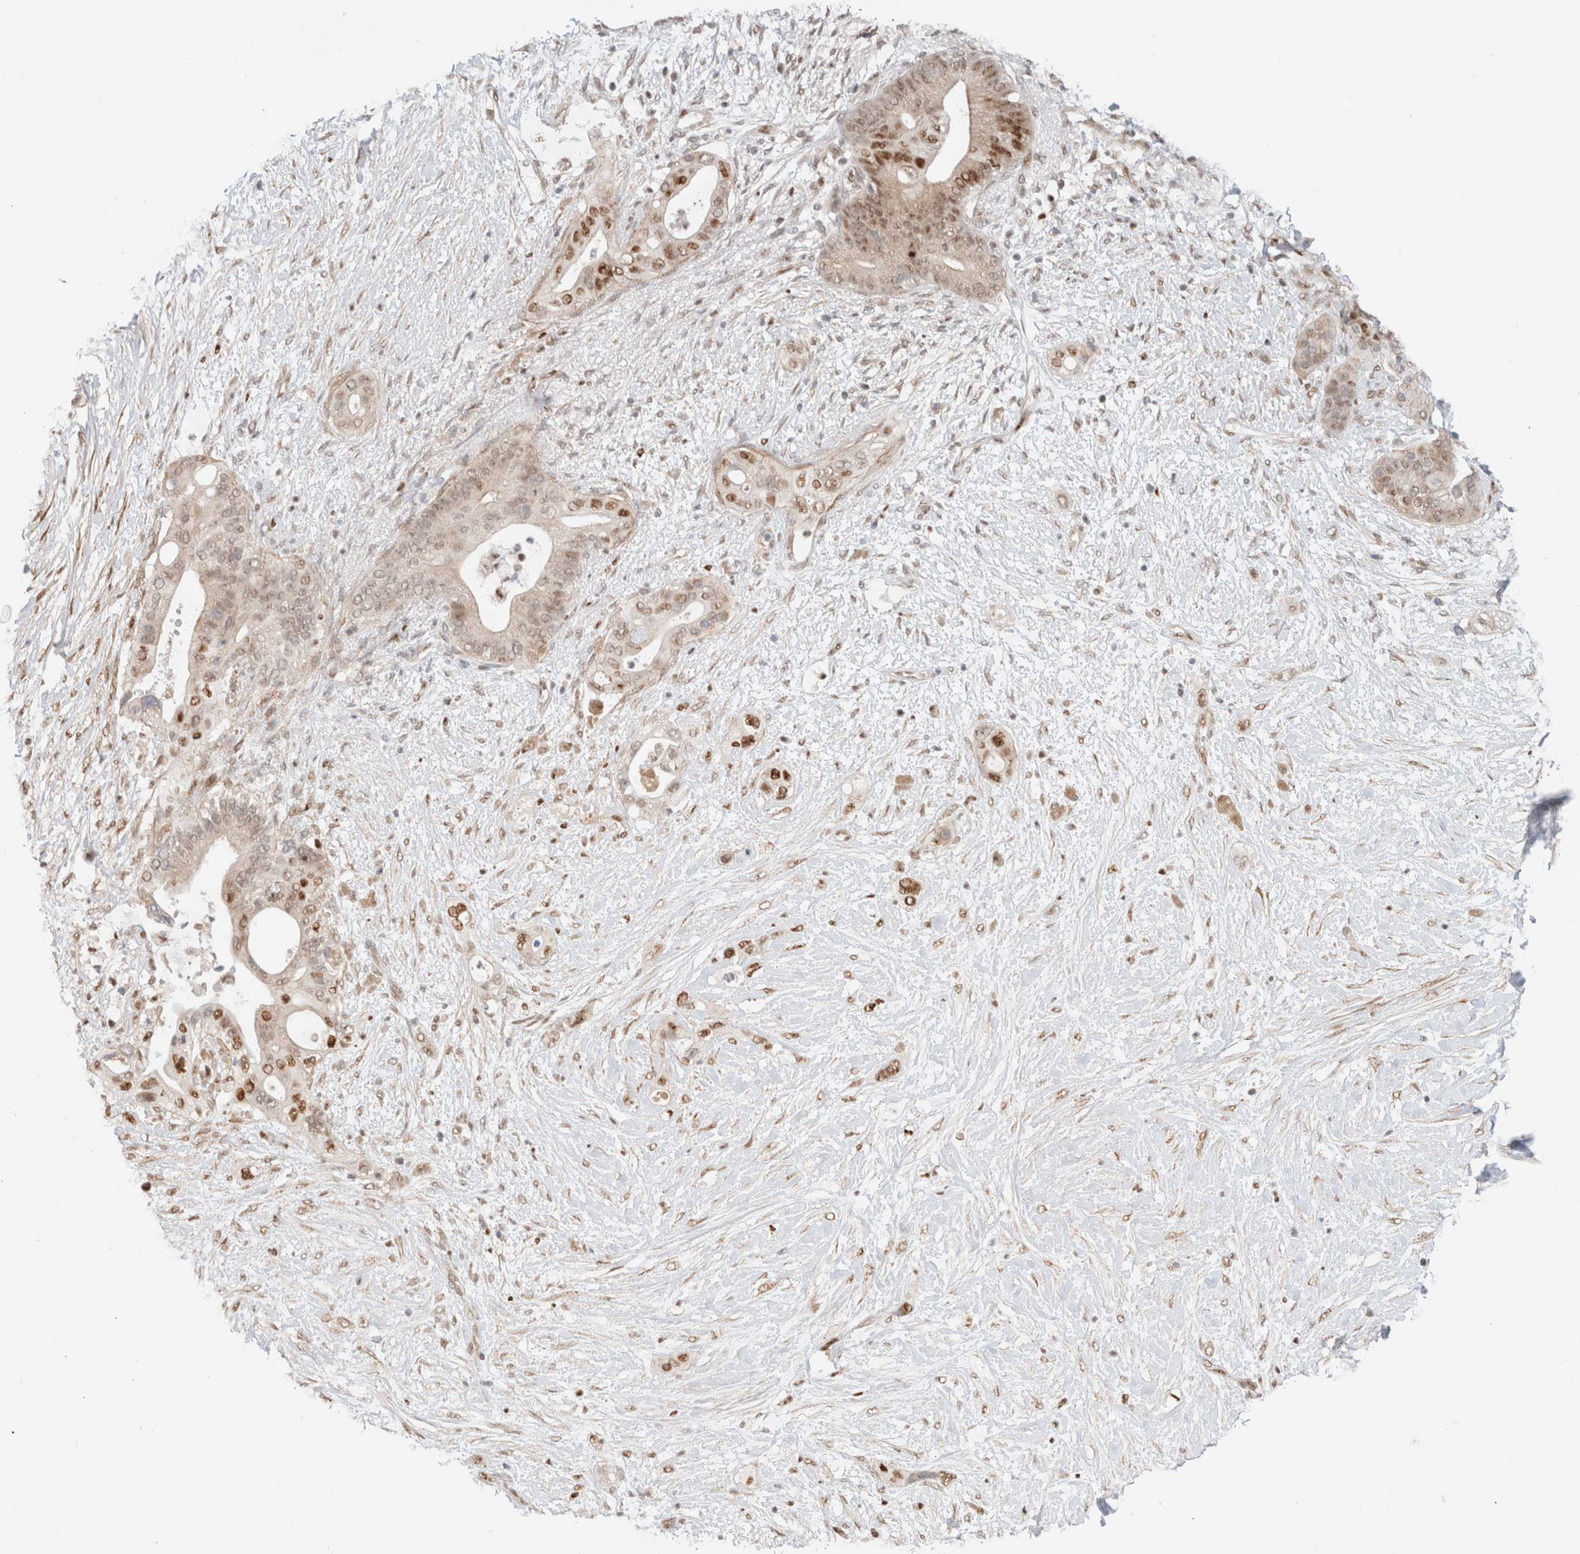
{"staining": {"intensity": "strong", "quantity": "25%-75%", "location": "nuclear"}, "tissue": "pancreatic cancer", "cell_type": "Tumor cells", "image_type": "cancer", "snomed": [{"axis": "morphology", "description": "Adenocarcinoma, NOS"}, {"axis": "topography", "description": "Pancreas"}], "caption": "This histopathology image shows immunohistochemistry (IHC) staining of pancreatic adenocarcinoma, with high strong nuclear expression in approximately 25%-75% of tumor cells.", "gene": "ID3", "patient": {"sex": "male", "age": 53}}